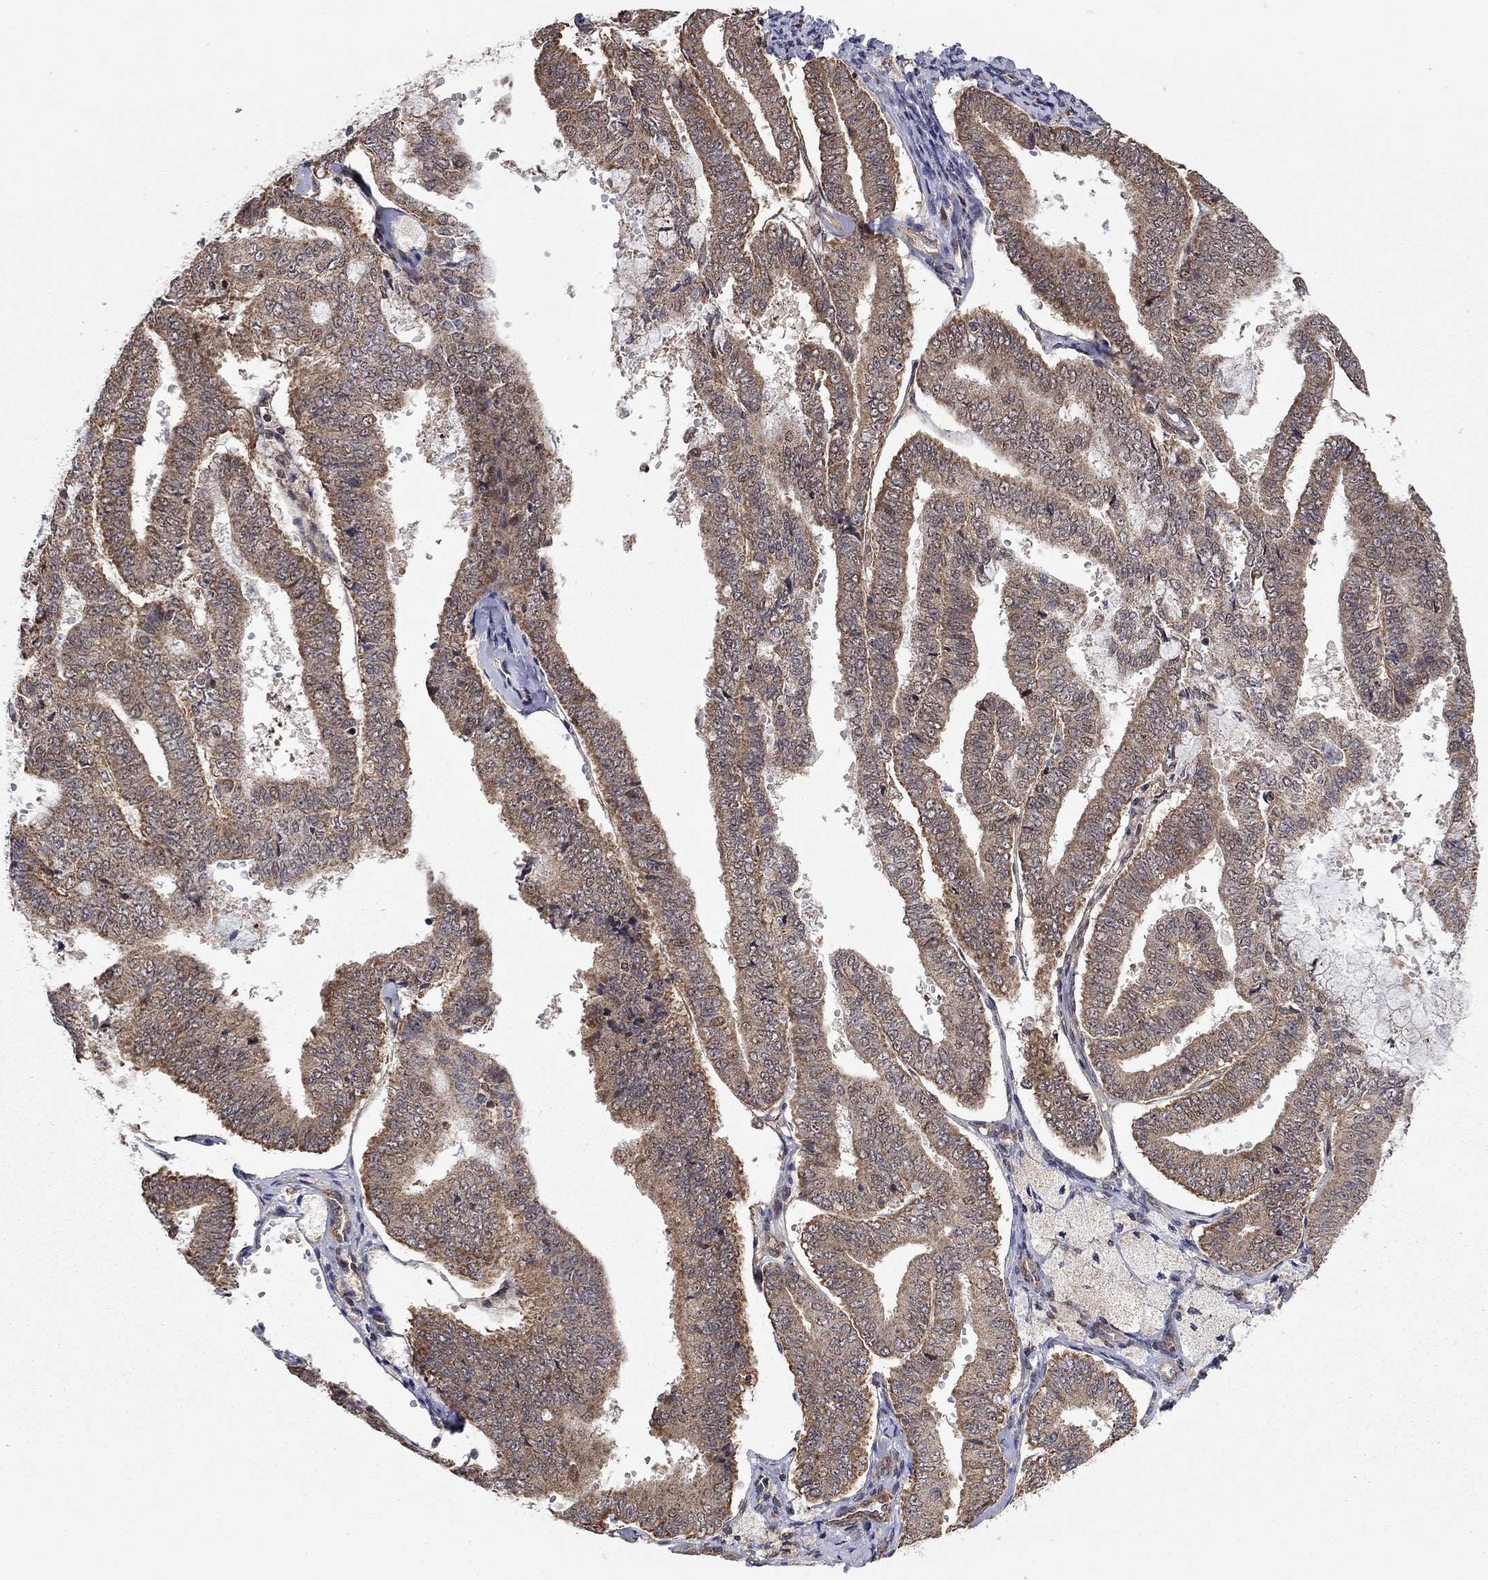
{"staining": {"intensity": "moderate", "quantity": ">75%", "location": "cytoplasmic/membranous"}, "tissue": "endometrial cancer", "cell_type": "Tumor cells", "image_type": "cancer", "snomed": [{"axis": "morphology", "description": "Adenocarcinoma, NOS"}, {"axis": "topography", "description": "Endometrium"}], "caption": "Immunohistochemistry histopathology image of human endometrial cancer (adenocarcinoma) stained for a protein (brown), which displays medium levels of moderate cytoplasmic/membranous expression in about >75% of tumor cells.", "gene": "TDP1", "patient": {"sex": "female", "age": 63}}